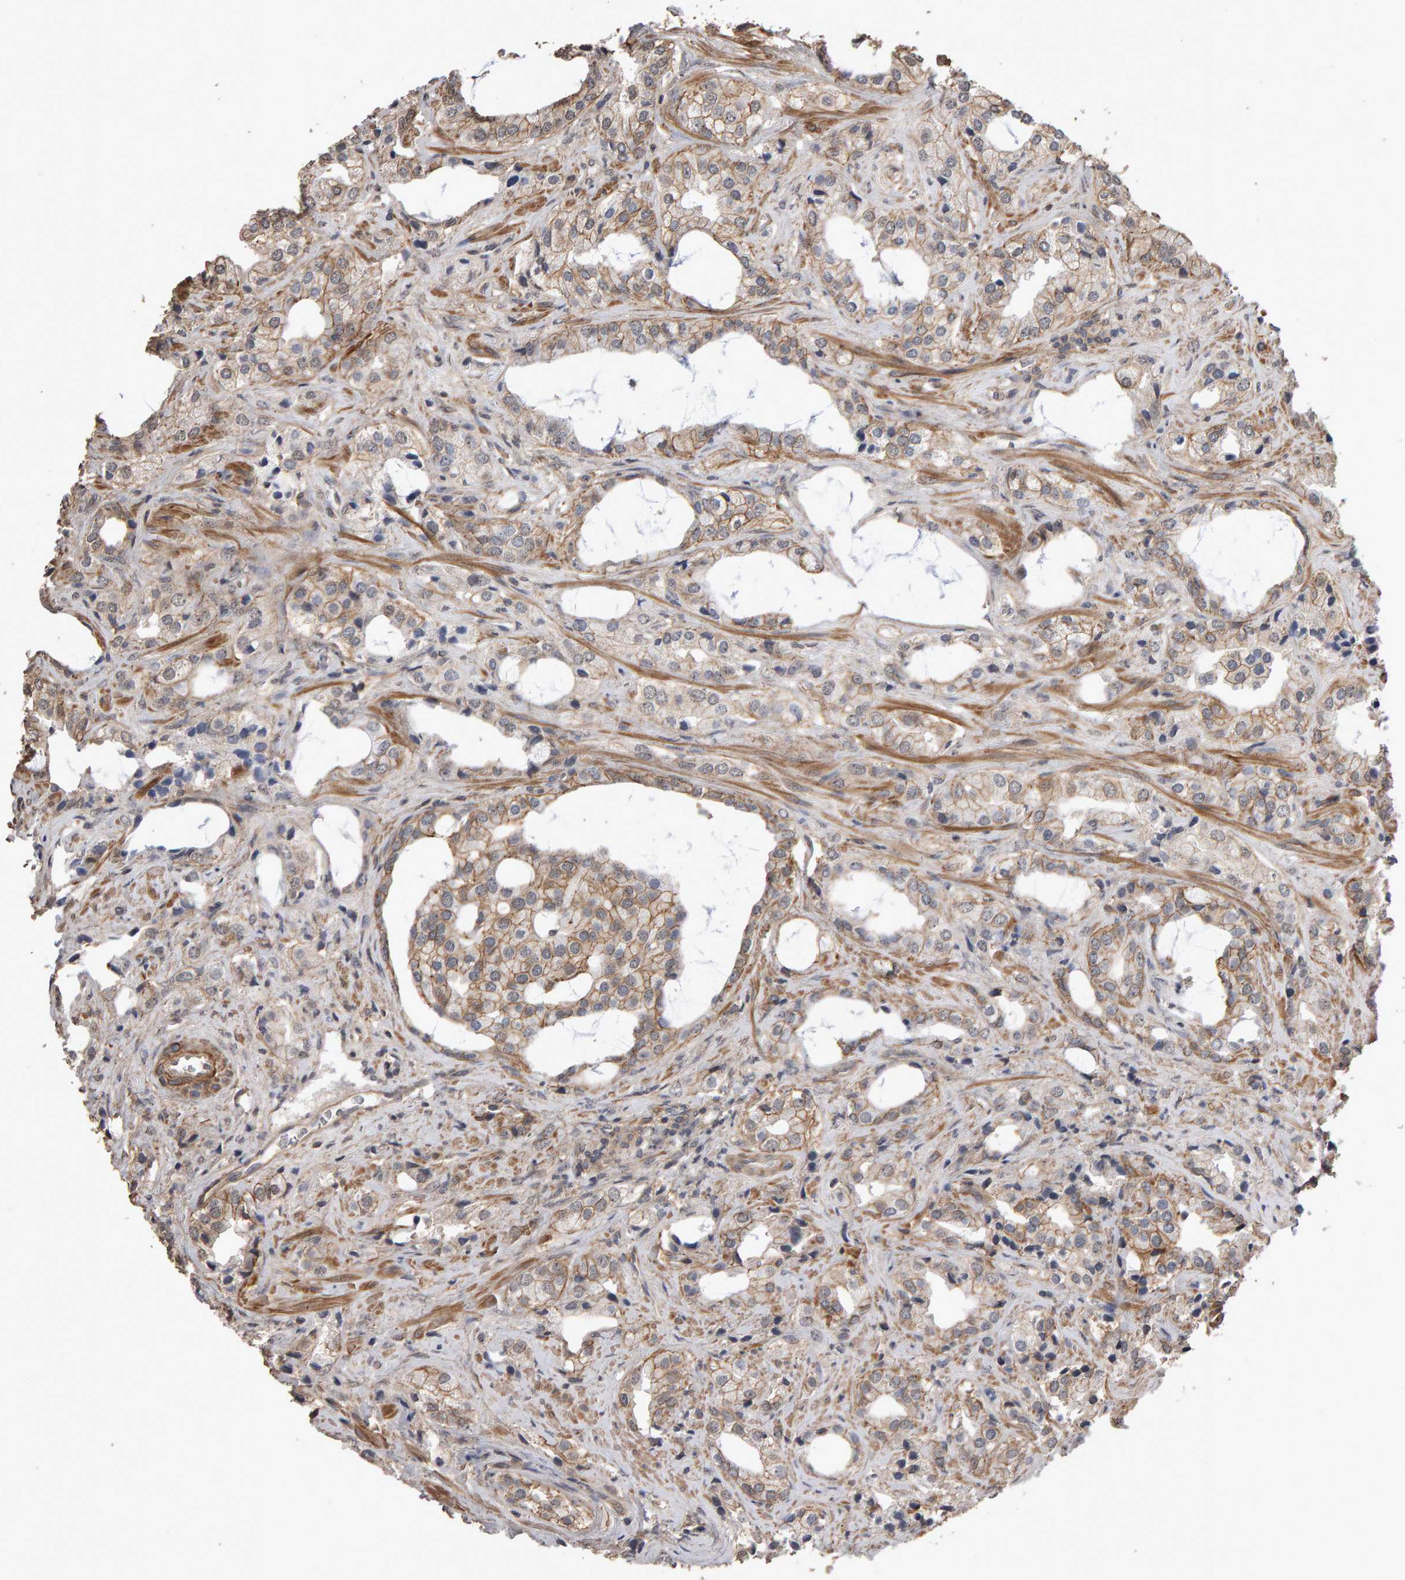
{"staining": {"intensity": "moderate", "quantity": "<25%", "location": "cytoplasmic/membranous"}, "tissue": "prostate cancer", "cell_type": "Tumor cells", "image_type": "cancer", "snomed": [{"axis": "morphology", "description": "Adenocarcinoma, High grade"}, {"axis": "topography", "description": "Prostate"}], "caption": "Immunohistochemistry (IHC) (DAB (3,3'-diaminobenzidine)) staining of human adenocarcinoma (high-grade) (prostate) demonstrates moderate cytoplasmic/membranous protein positivity in approximately <25% of tumor cells.", "gene": "SCRIB", "patient": {"sex": "male", "age": 66}}